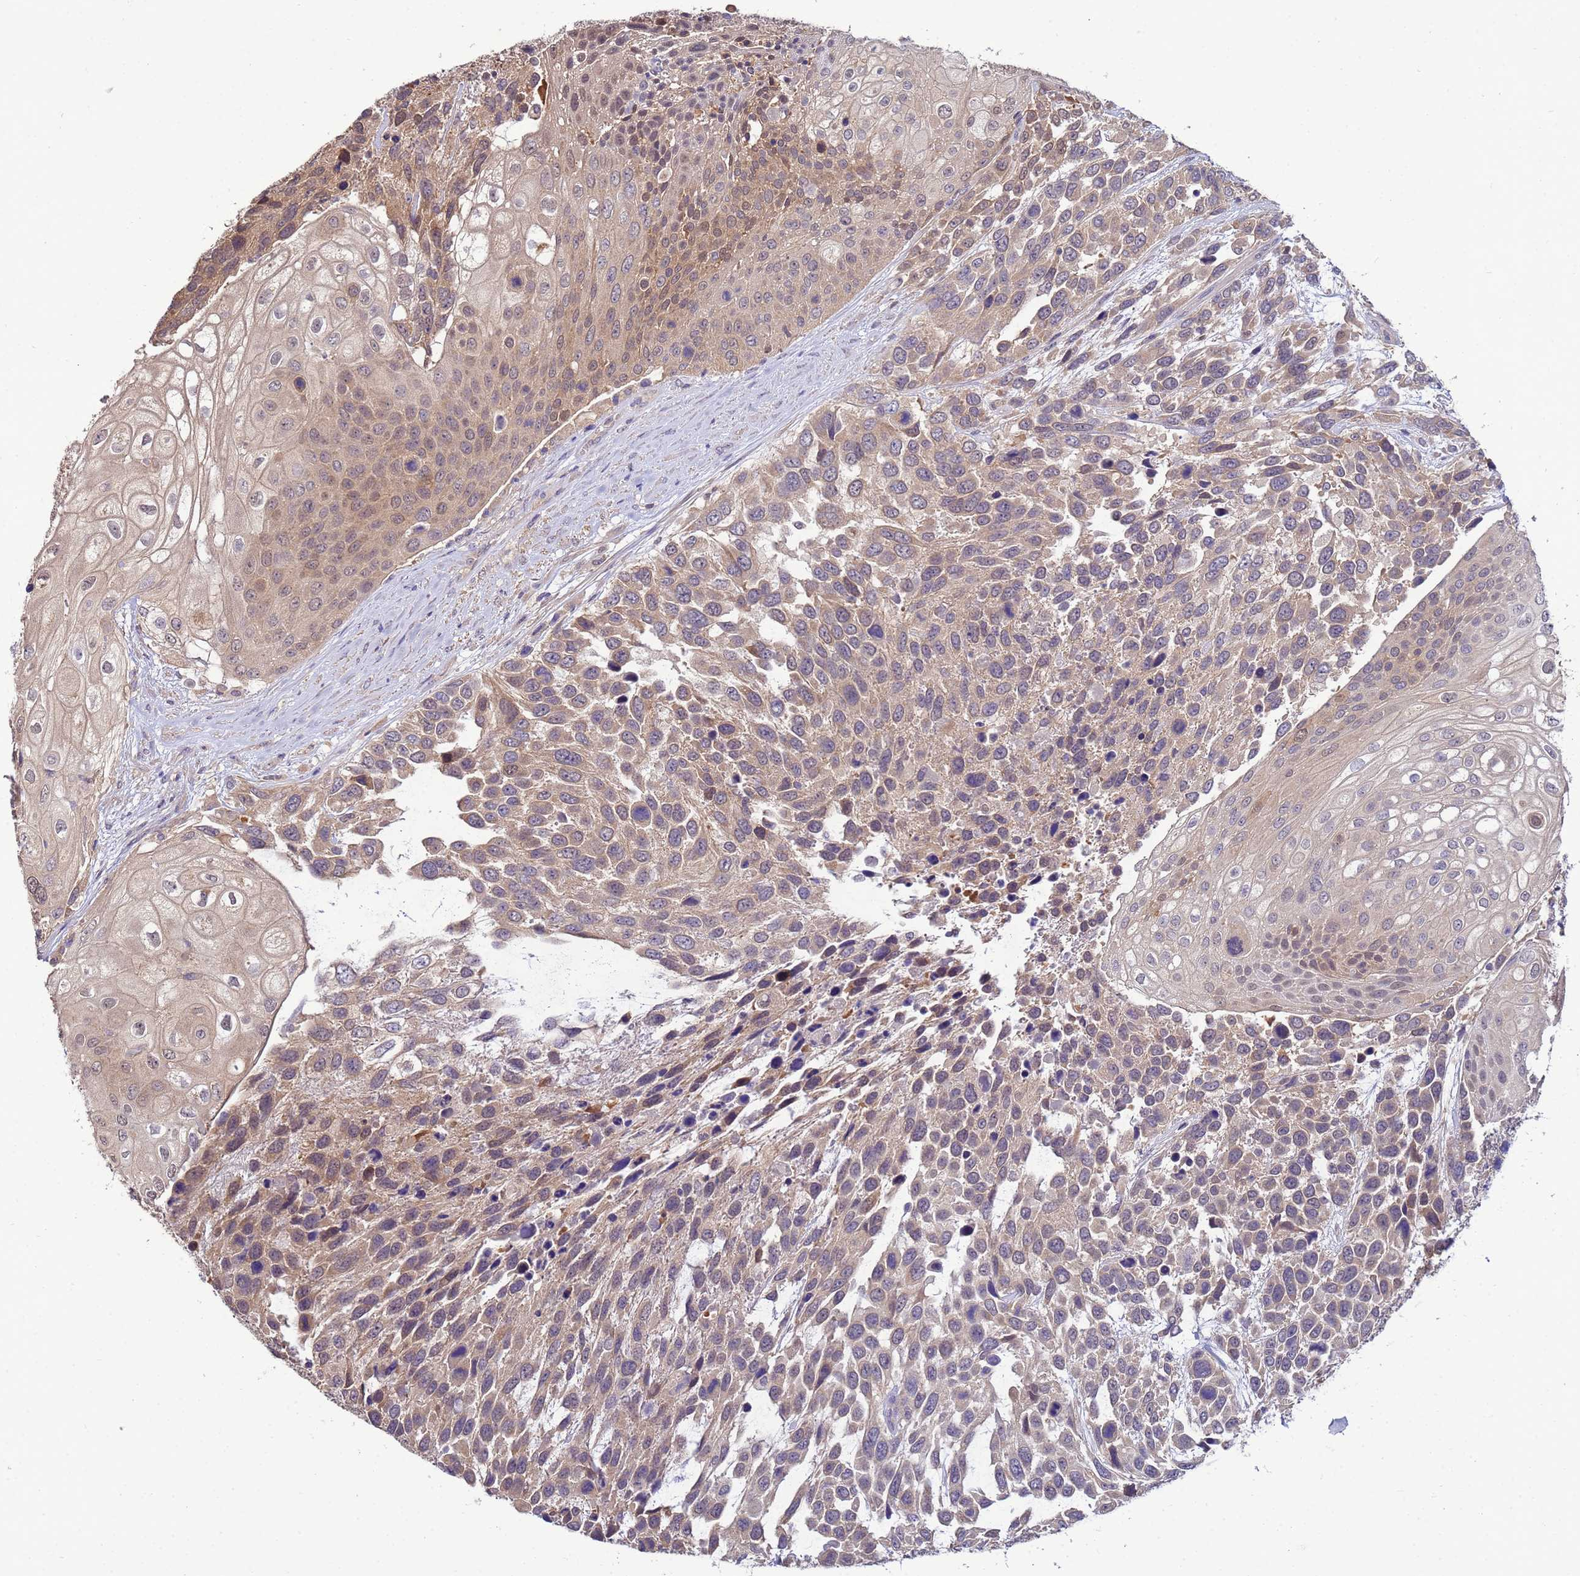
{"staining": {"intensity": "weak", "quantity": ">75%", "location": "cytoplasmic/membranous"}, "tissue": "urothelial cancer", "cell_type": "Tumor cells", "image_type": "cancer", "snomed": [{"axis": "morphology", "description": "Urothelial carcinoma, High grade"}, {"axis": "topography", "description": "Urinary bladder"}], "caption": "Immunohistochemistry image of urothelial cancer stained for a protein (brown), which displays low levels of weak cytoplasmic/membranous expression in about >75% of tumor cells.", "gene": "NAXE", "patient": {"sex": "female", "age": 70}}